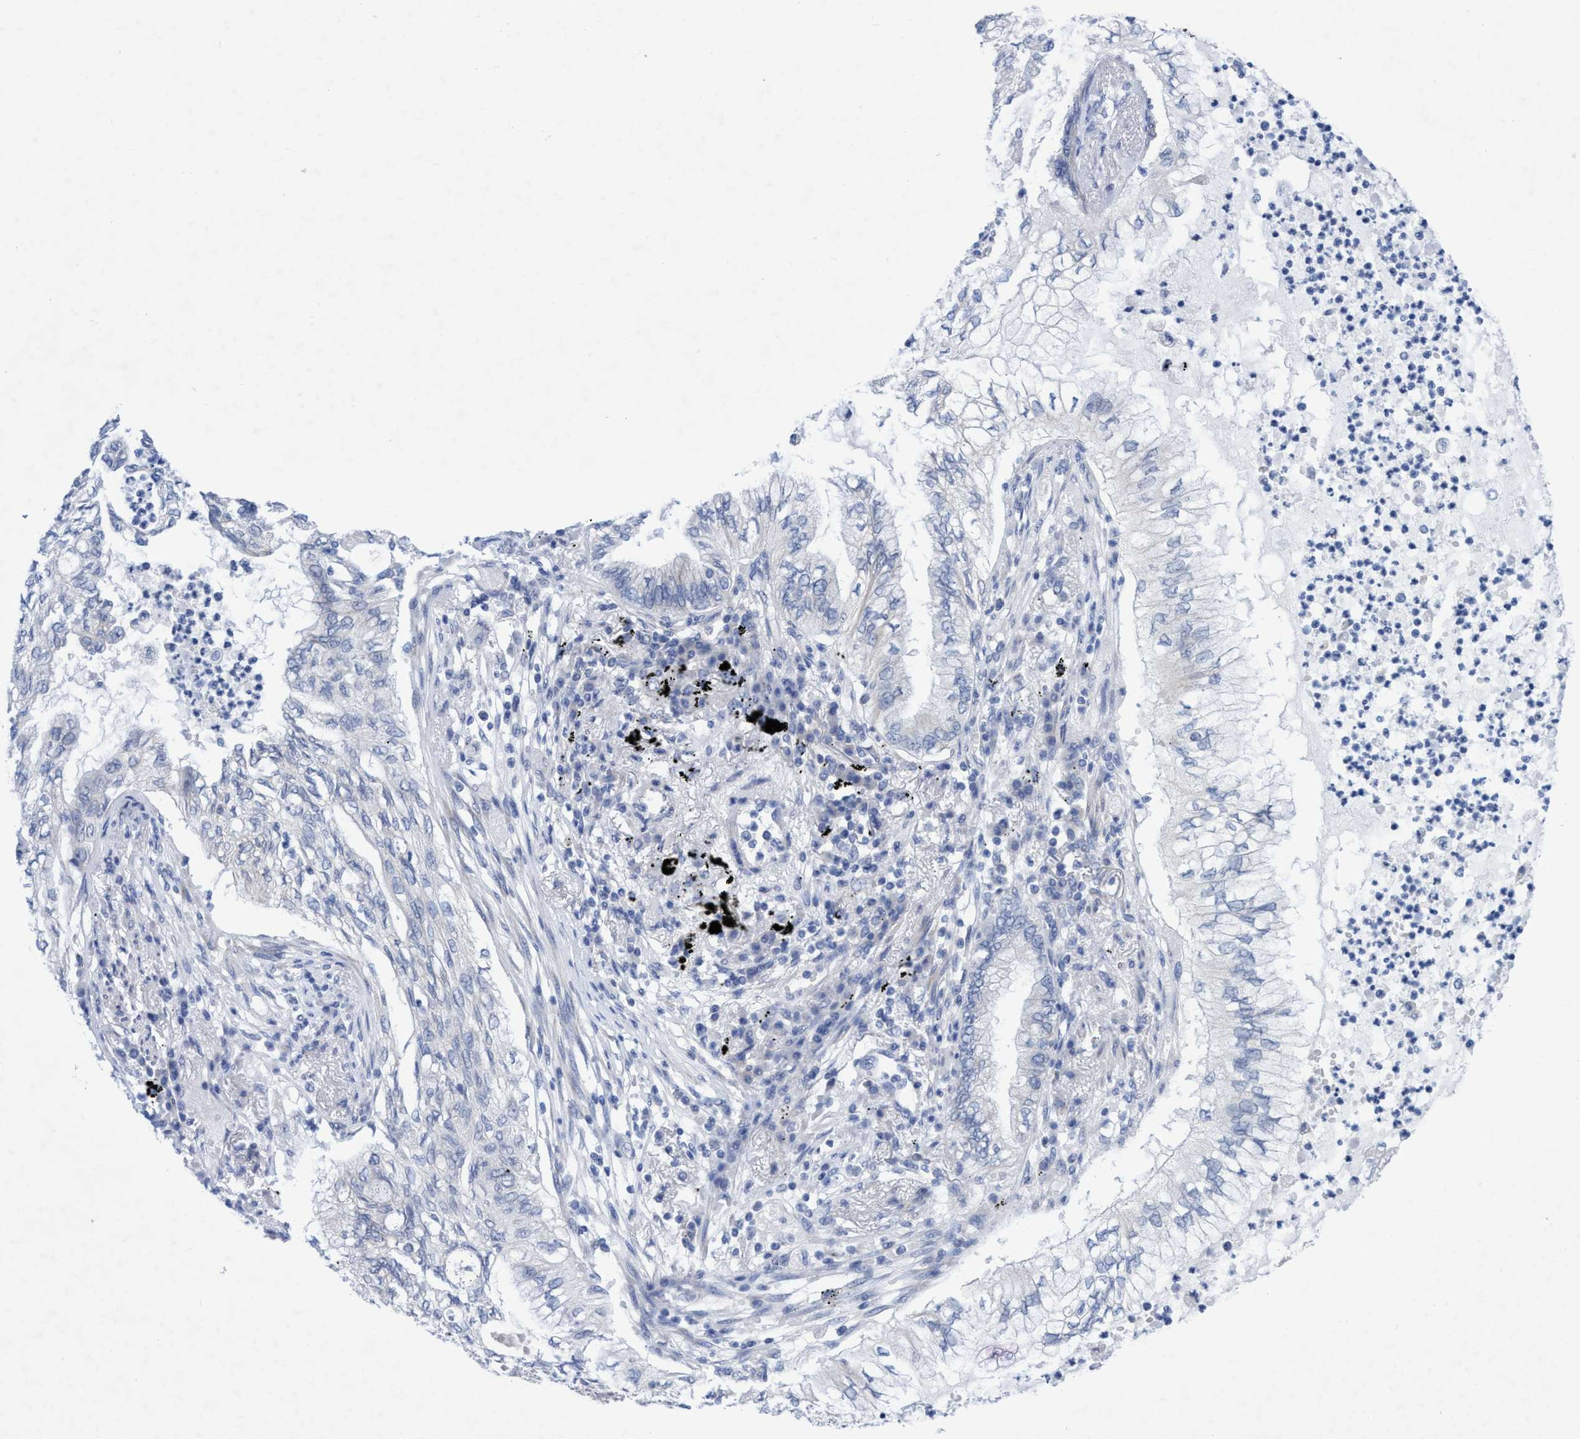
{"staining": {"intensity": "negative", "quantity": "none", "location": "none"}, "tissue": "lung cancer", "cell_type": "Tumor cells", "image_type": "cancer", "snomed": [{"axis": "morphology", "description": "Normal tissue, NOS"}, {"axis": "morphology", "description": "Adenocarcinoma, NOS"}, {"axis": "topography", "description": "Bronchus"}, {"axis": "topography", "description": "Lung"}], "caption": "Photomicrograph shows no significant protein staining in tumor cells of lung cancer. (Brightfield microscopy of DAB immunohistochemistry at high magnification).", "gene": "RSAD1", "patient": {"sex": "female", "age": 70}}